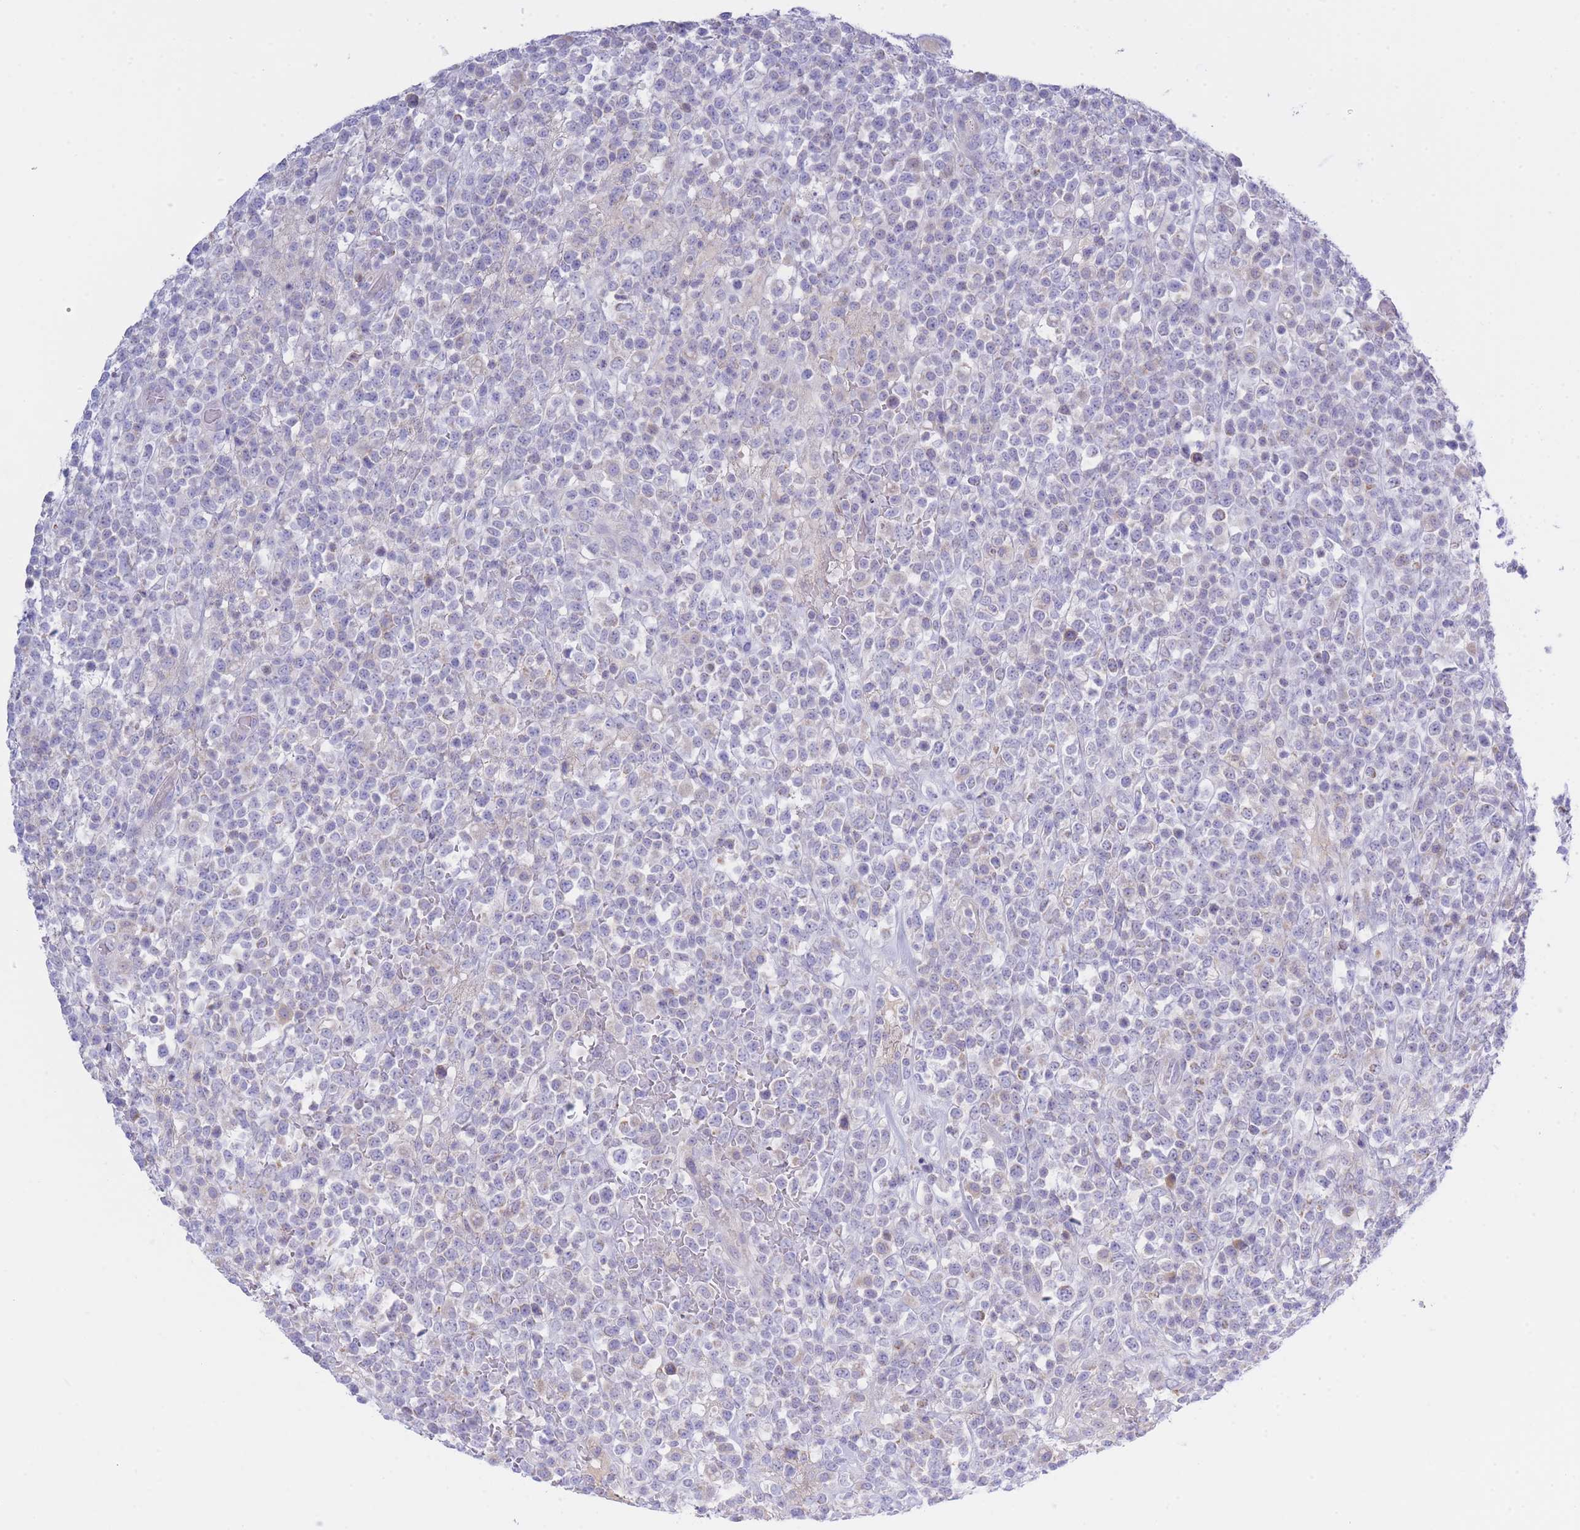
{"staining": {"intensity": "negative", "quantity": "none", "location": "none"}, "tissue": "lymphoma", "cell_type": "Tumor cells", "image_type": "cancer", "snomed": [{"axis": "morphology", "description": "Malignant lymphoma, non-Hodgkin's type, High grade"}, {"axis": "topography", "description": "Colon"}], "caption": "Immunohistochemistry of human lymphoma displays no expression in tumor cells. (DAB (3,3'-diaminobenzidine) immunohistochemistry, high magnification).", "gene": "NANP", "patient": {"sex": "female", "age": 53}}